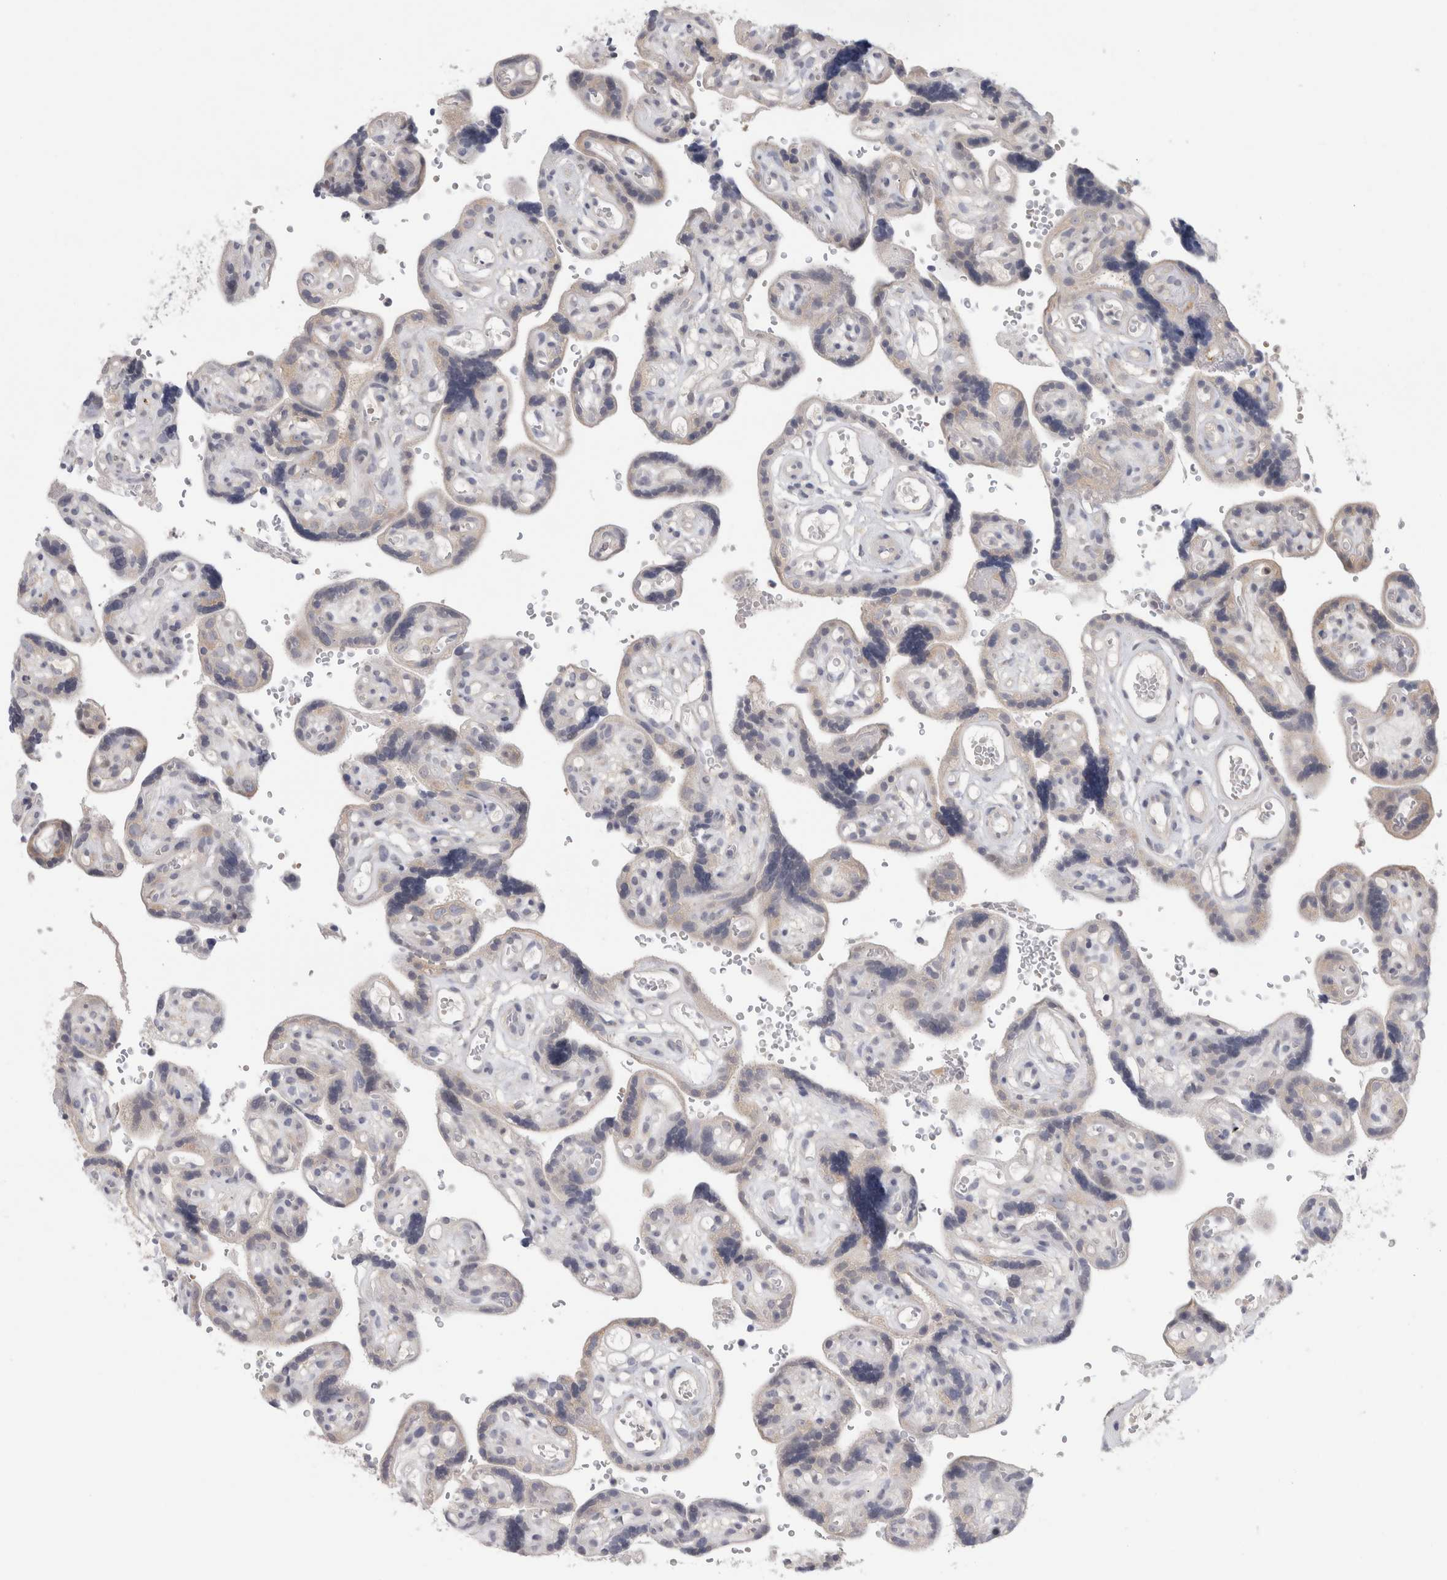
{"staining": {"intensity": "weak", "quantity": ">75%", "location": "cytoplasmic/membranous,nuclear"}, "tissue": "placenta", "cell_type": "Decidual cells", "image_type": "normal", "snomed": [{"axis": "morphology", "description": "Normal tissue, NOS"}, {"axis": "topography", "description": "Placenta"}], "caption": "This is an image of immunohistochemistry (IHC) staining of unremarkable placenta, which shows weak expression in the cytoplasmic/membranous,nuclear of decidual cells.", "gene": "PIGP", "patient": {"sex": "female", "age": 30}}